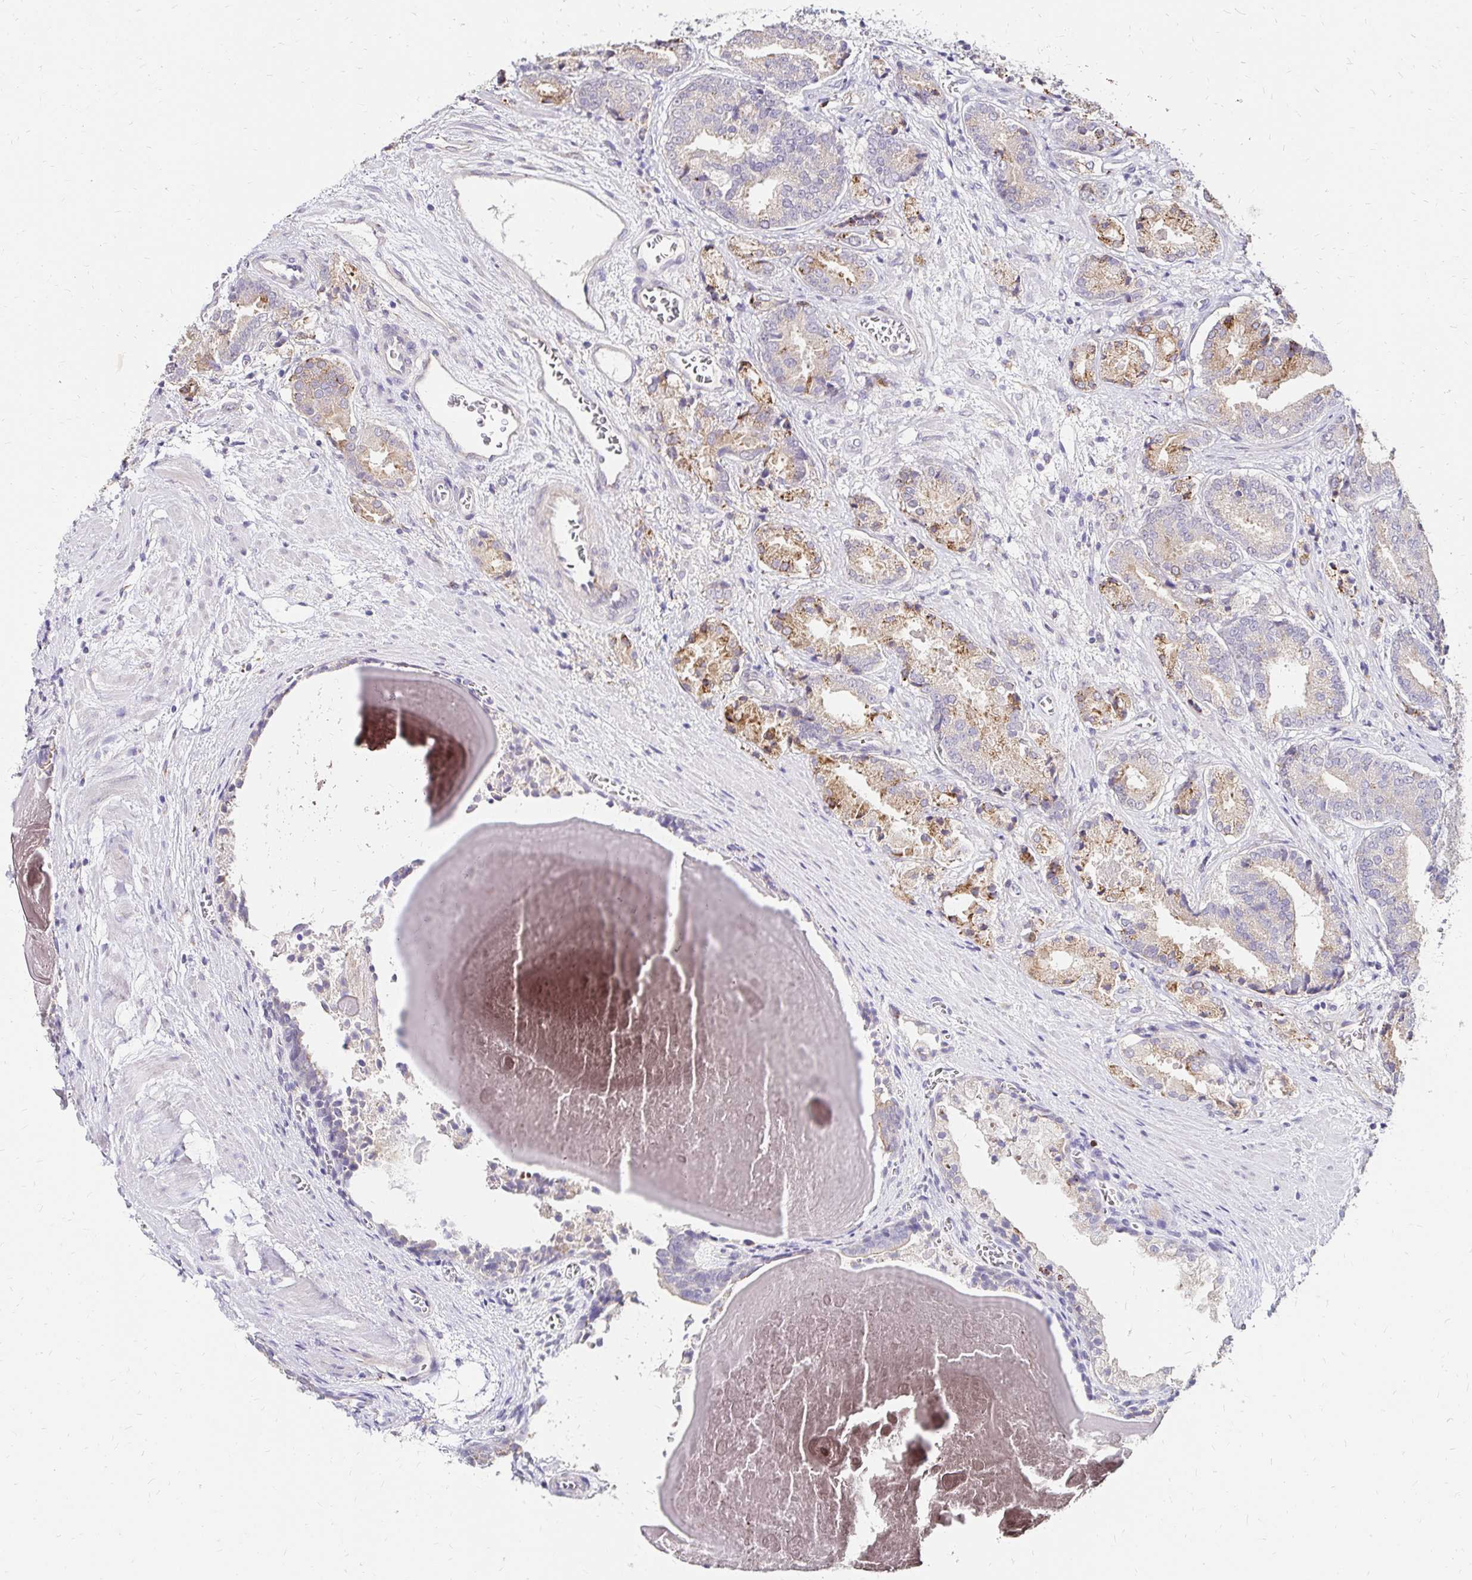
{"staining": {"intensity": "weak", "quantity": ">75%", "location": "cytoplasmic/membranous"}, "tissue": "prostate cancer", "cell_type": "Tumor cells", "image_type": "cancer", "snomed": [{"axis": "morphology", "description": "Adenocarcinoma, High grade"}, {"axis": "topography", "description": "Prostate and seminal vesicle, NOS"}], "caption": "Adenocarcinoma (high-grade) (prostate) tissue shows weak cytoplasmic/membranous staining in about >75% of tumor cells", "gene": "PRIMA1", "patient": {"sex": "male", "age": 61}}